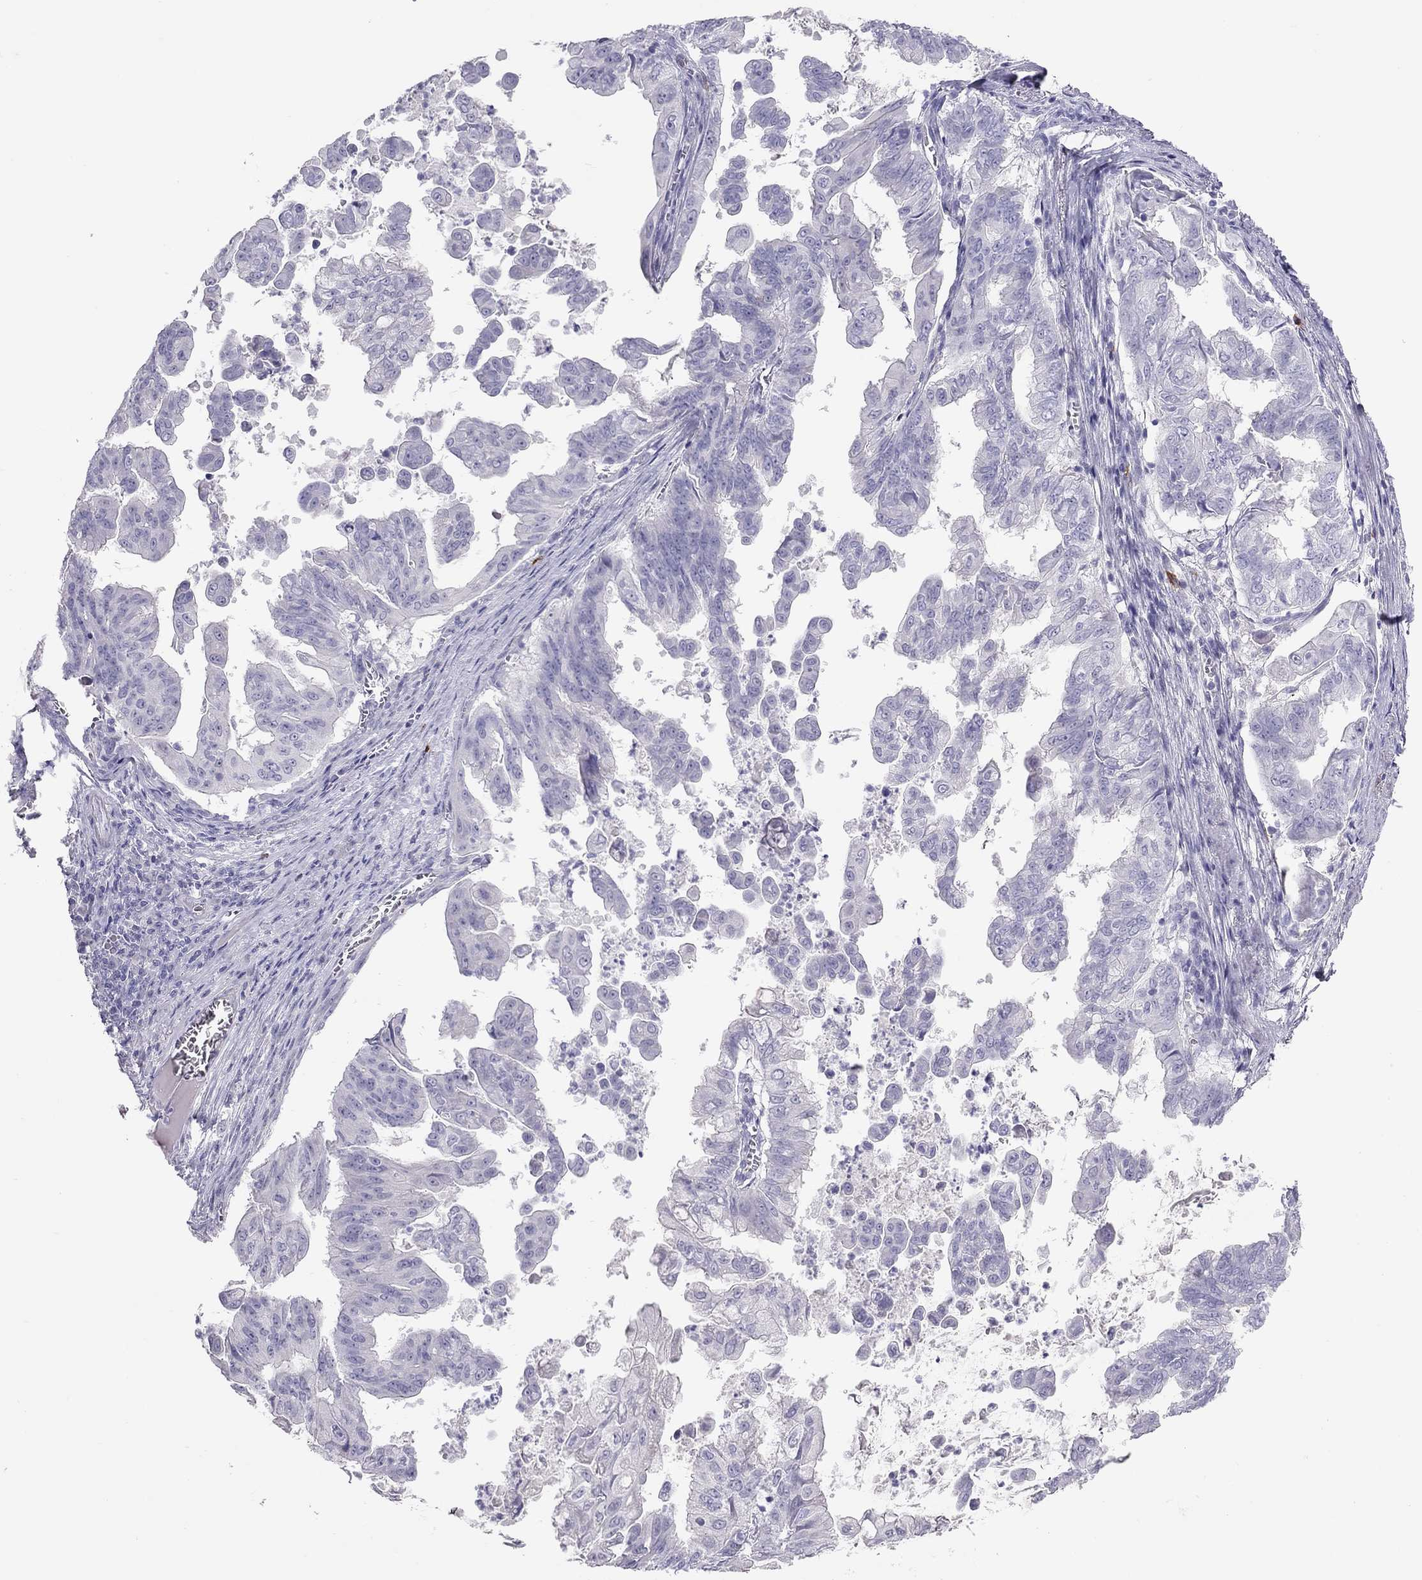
{"staining": {"intensity": "negative", "quantity": "none", "location": "none"}, "tissue": "stomach cancer", "cell_type": "Tumor cells", "image_type": "cancer", "snomed": [{"axis": "morphology", "description": "Adenocarcinoma, NOS"}, {"axis": "topography", "description": "Stomach, upper"}], "caption": "Immunohistochemistry histopathology image of neoplastic tissue: stomach cancer (adenocarcinoma) stained with DAB shows no significant protein expression in tumor cells. (DAB immunohistochemistry, high magnification).", "gene": "IL17REL", "patient": {"sex": "male", "age": 80}}